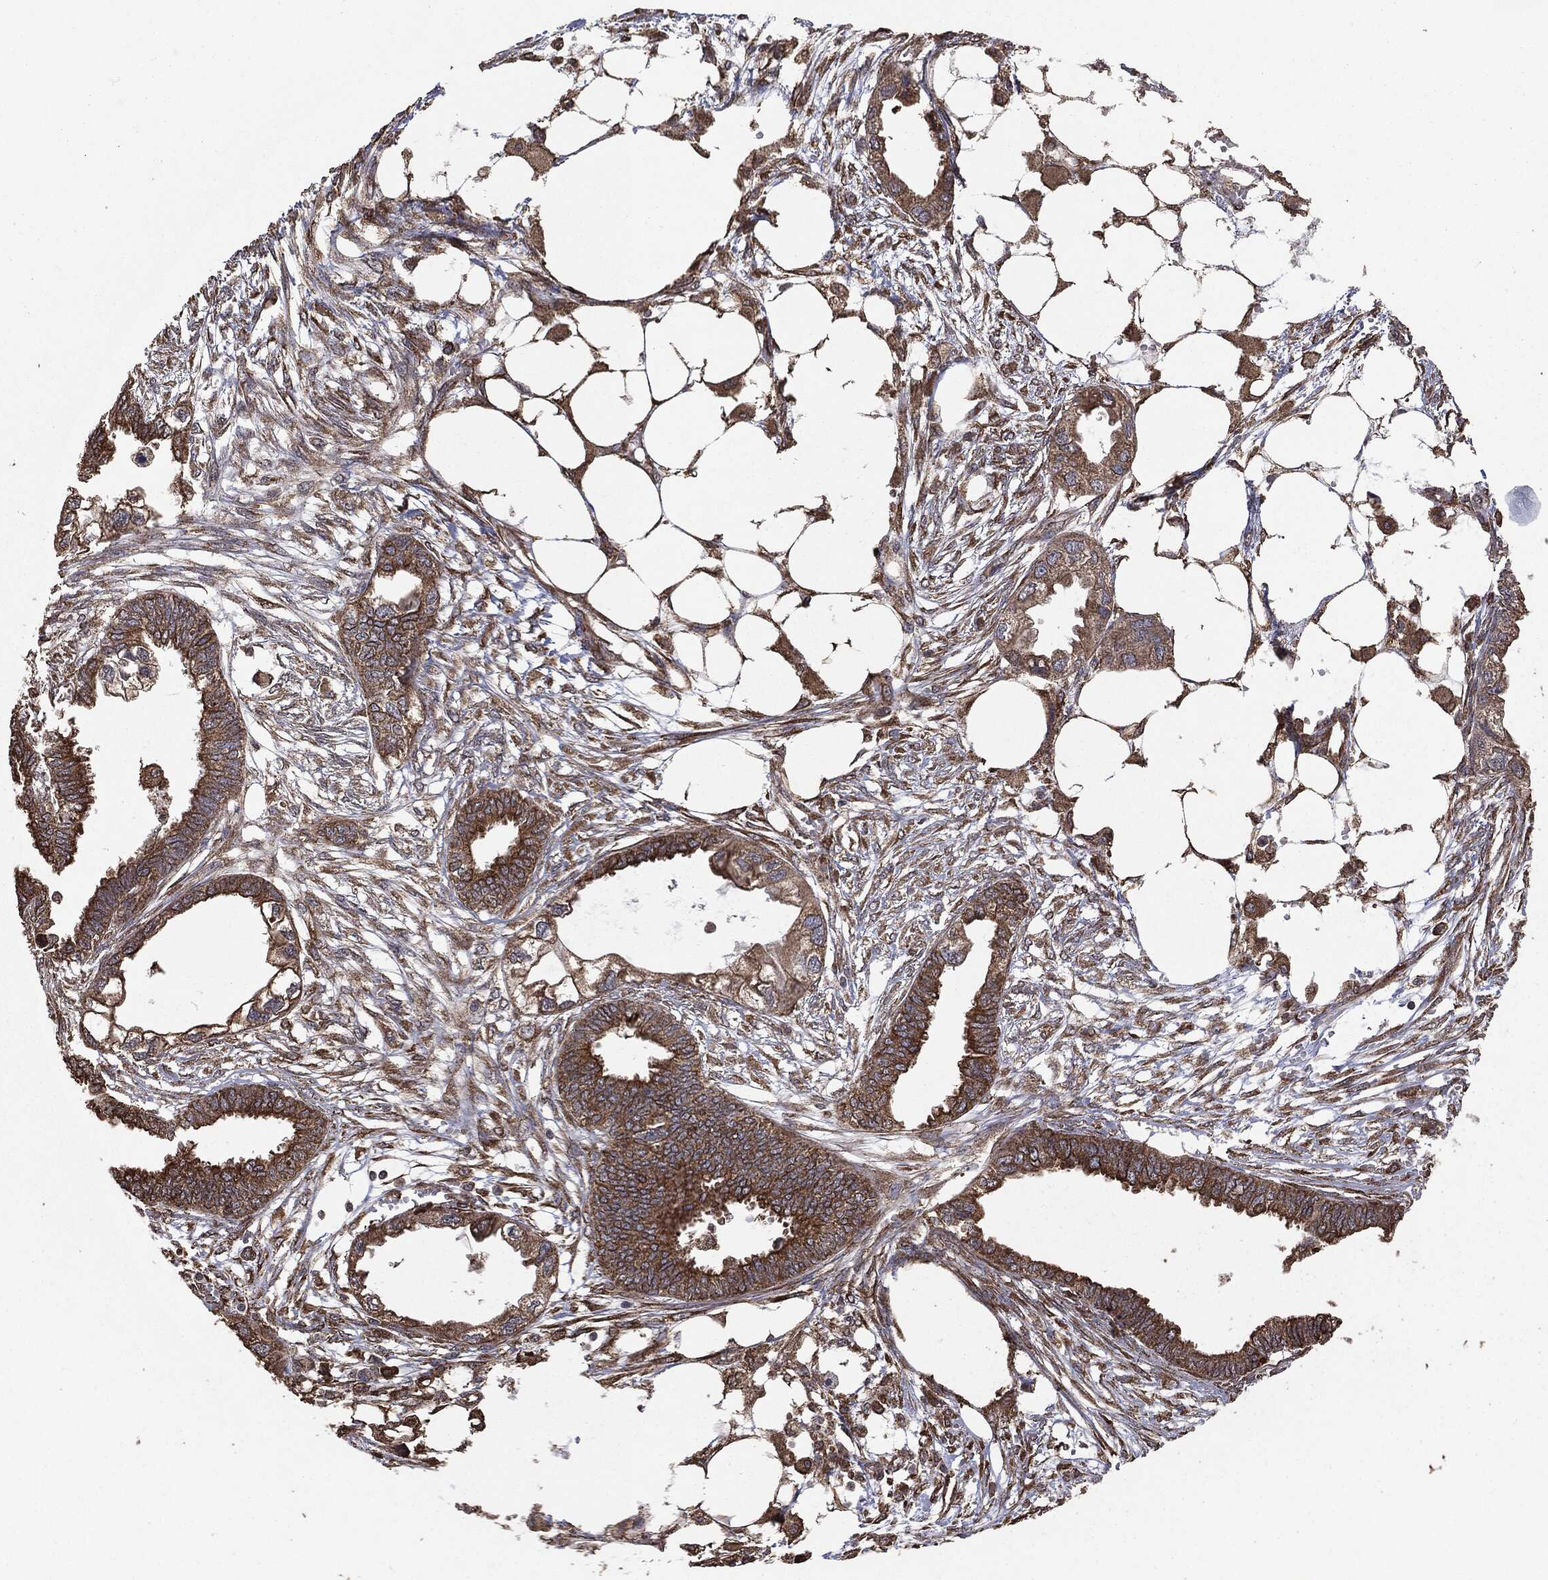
{"staining": {"intensity": "moderate", "quantity": ">75%", "location": "cytoplasmic/membranous"}, "tissue": "endometrial cancer", "cell_type": "Tumor cells", "image_type": "cancer", "snomed": [{"axis": "morphology", "description": "Adenocarcinoma, NOS"}, {"axis": "morphology", "description": "Adenocarcinoma, metastatic, NOS"}, {"axis": "topography", "description": "Adipose tissue"}, {"axis": "topography", "description": "Endometrium"}], "caption": "Metastatic adenocarcinoma (endometrial) was stained to show a protein in brown. There is medium levels of moderate cytoplasmic/membranous positivity in about >75% of tumor cells.", "gene": "MTOR", "patient": {"sex": "female", "age": 67}}